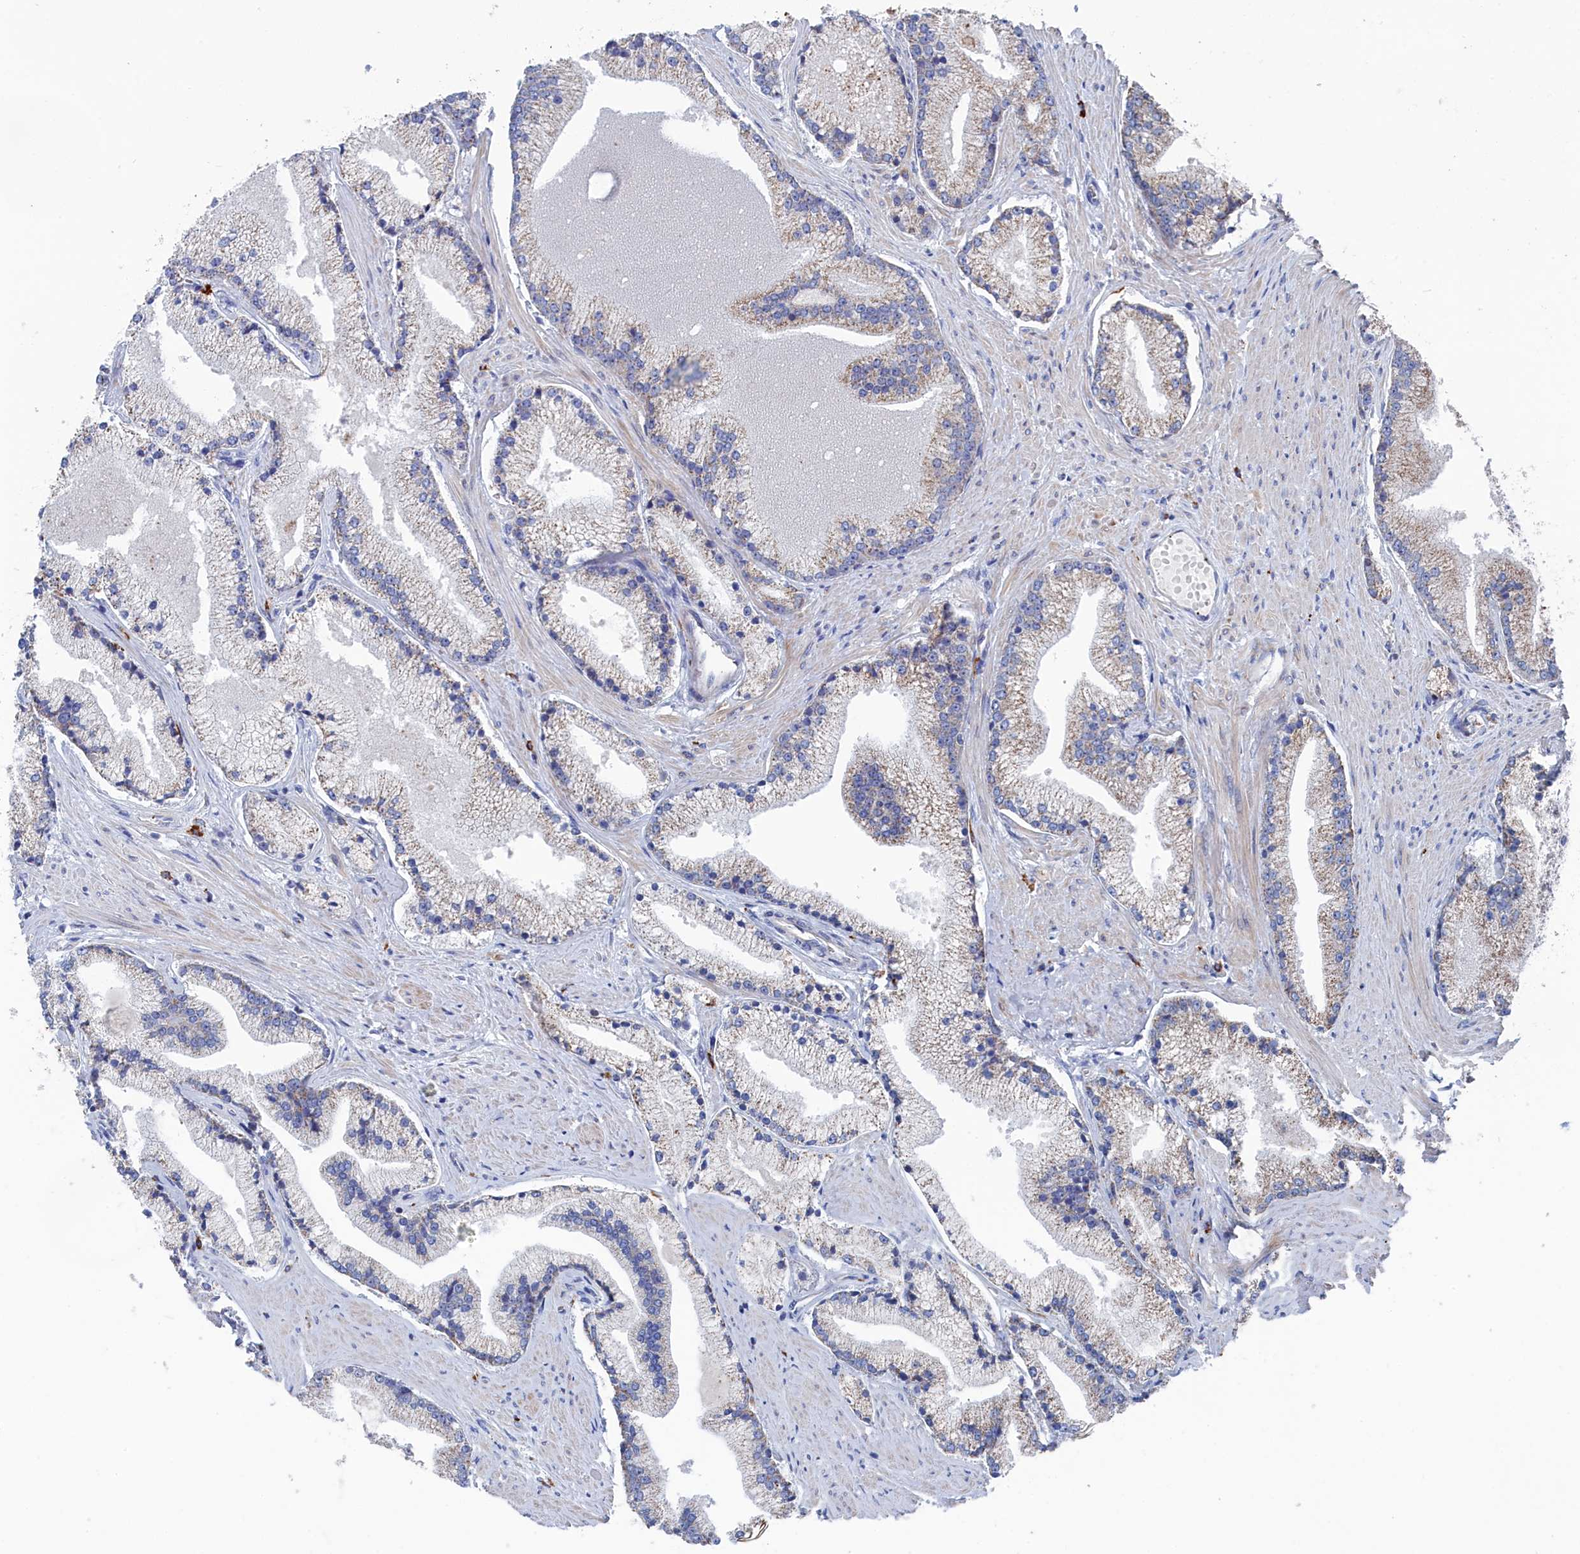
{"staining": {"intensity": "weak", "quantity": "25%-75%", "location": "cytoplasmic/membranous"}, "tissue": "prostate cancer", "cell_type": "Tumor cells", "image_type": "cancer", "snomed": [{"axis": "morphology", "description": "Adenocarcinoma, High grade"}, {"axis": "topography", "description": "Prostate"}], "caption": "DAB immunohistochemical staining of prostate cancer (adenocarcinoma (high-grade)) exhibits weak cytoplasmic/membranous protein staining in approximately 25%-75% of tumor cells.", "gene": "FILIP1L", "patient": {"sex": "male", "age": 67}}